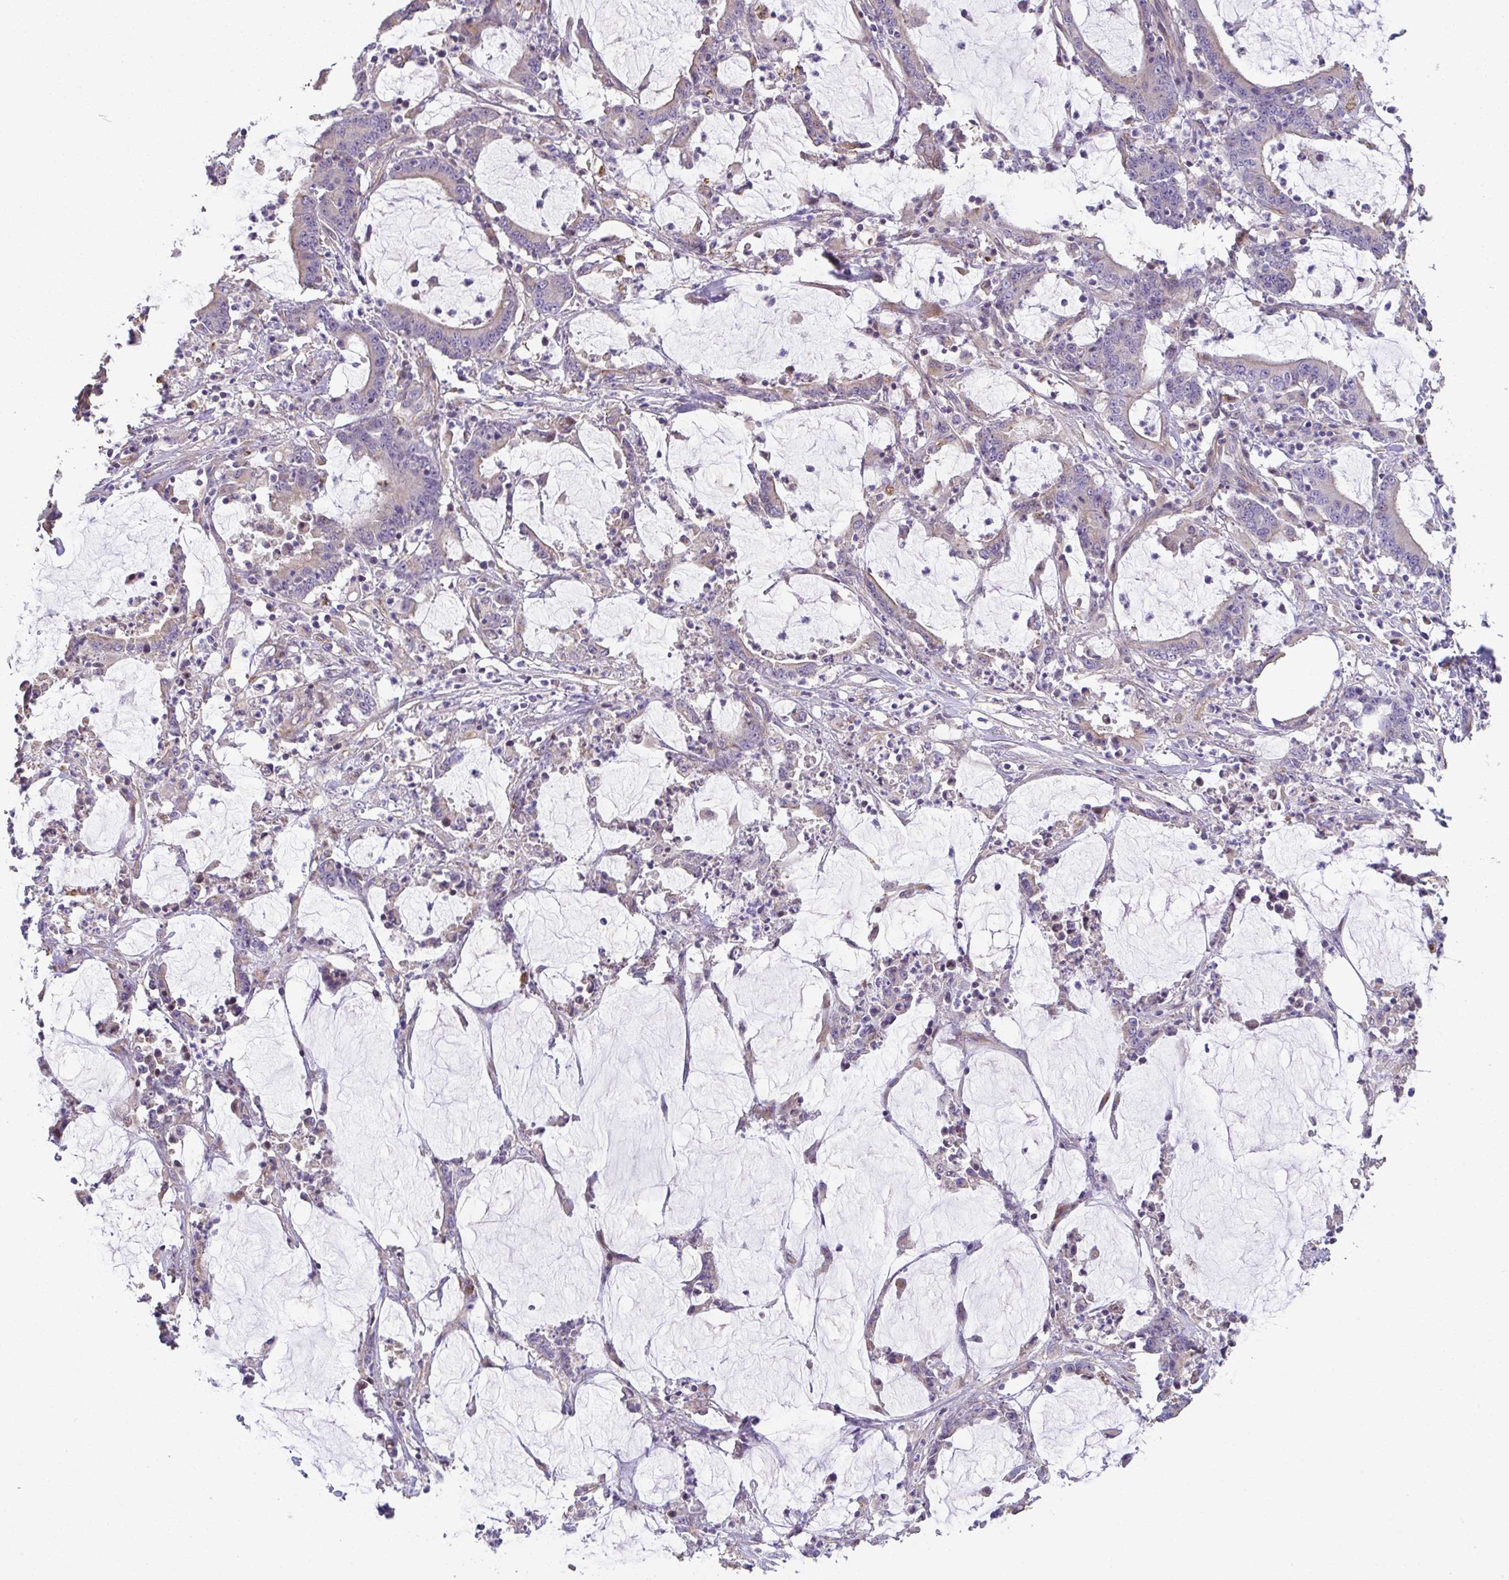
{"staining": {"intensity": "negative", "quantity": "none", "location": "none"}, "tissue": "stomach cancer", "cell_type": "Tumor cells", "image_type": "cancer", "snomed": [{"axis": "morphology", "description": "Adenocarcinoma, NOS"}, {"axis": "topography", "description": "Stomach, upper"}], "caption": "Tumor cells show no significant staining in stomach adenocarcinoma. (DAB (3,3'-diaminobenzidine) IHC with hematoxylin counter stain).", "gene": "RUNDC3B", "patient": {"sex": "male", "age": 68}}